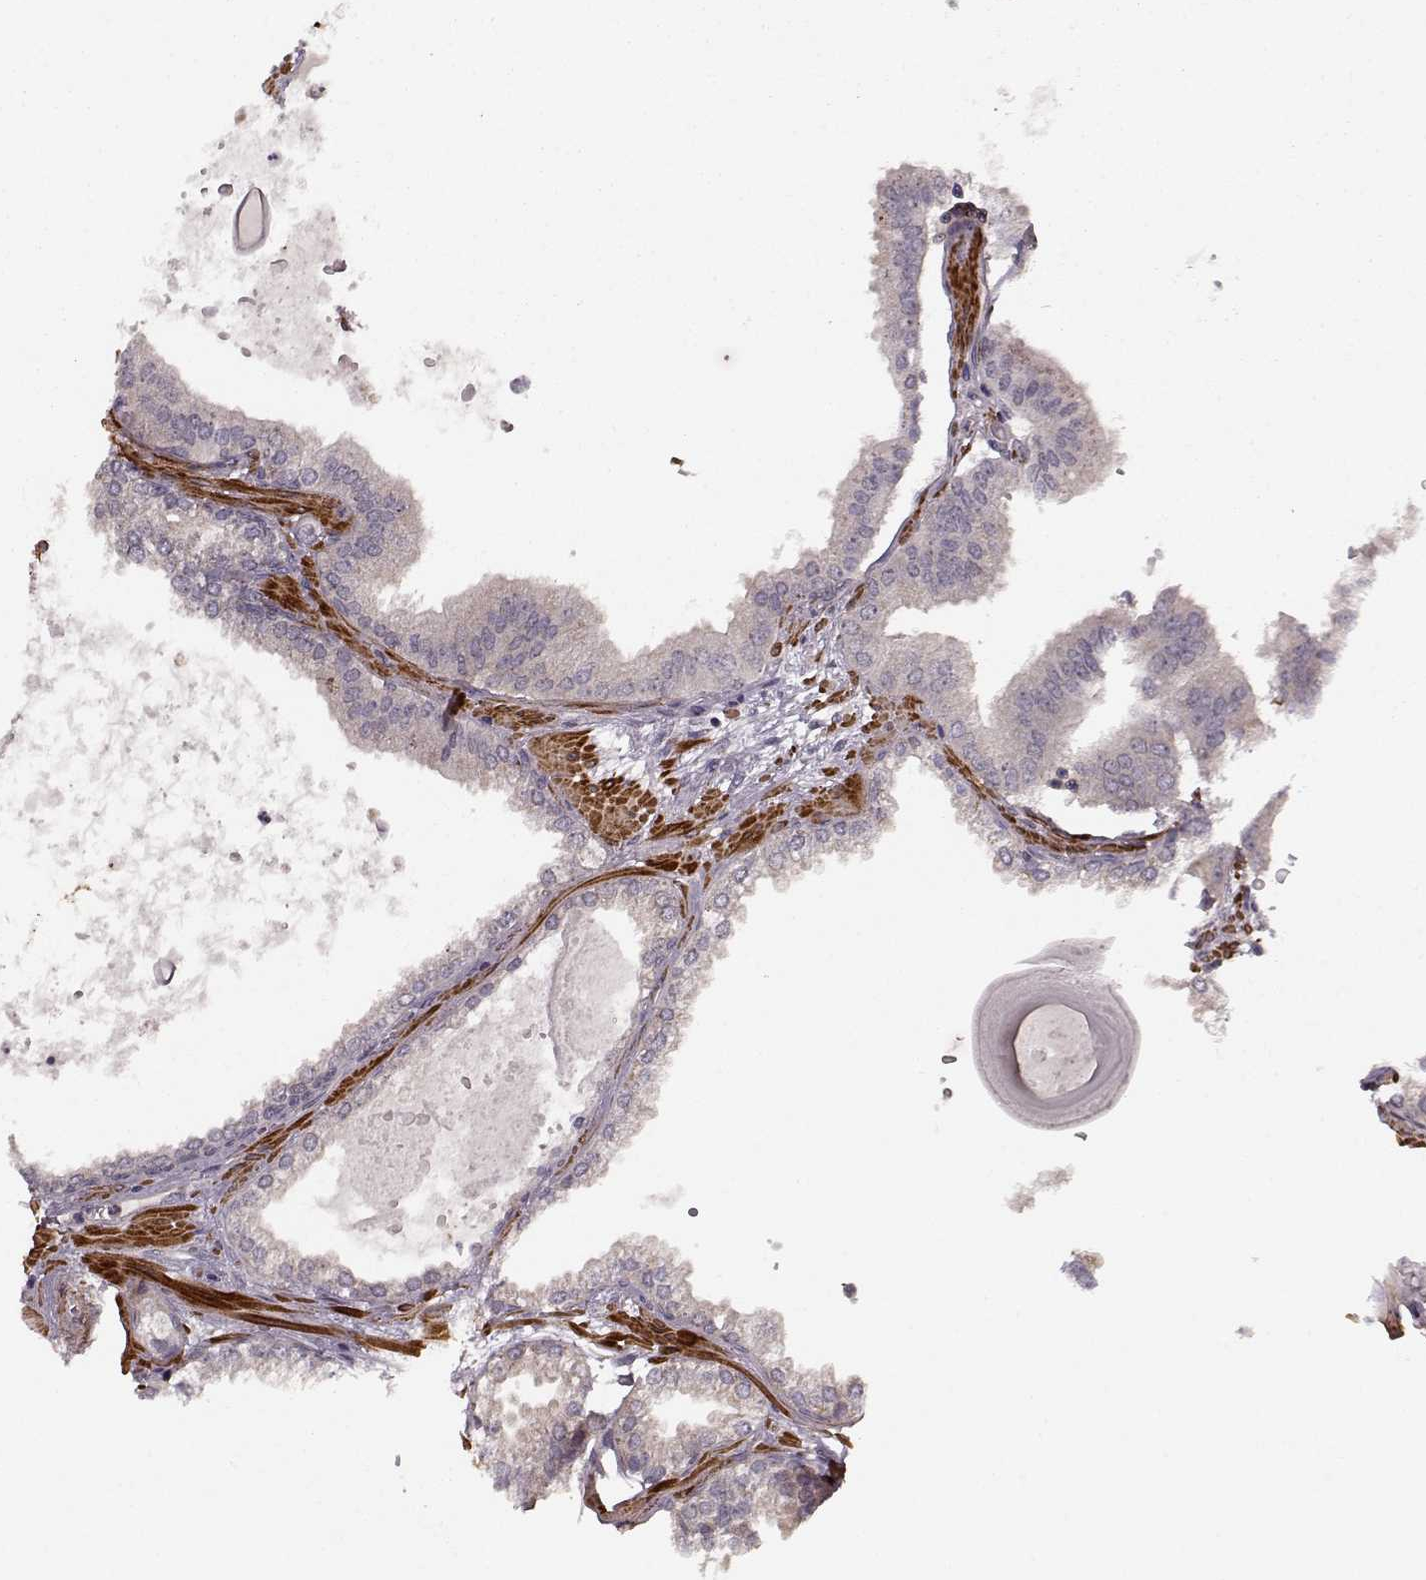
{"staining": {"intensity": "weak", "quantity": ">75%", "location": "cytoplasmic/membranous"}, "tissue": "prostate cancer", "cell_type": "Tumor cells", "image_type": "cancer", "snomed": [{"axis": "morphology", "description": "Normal tissue, NOS"}, {"axis": "morphology", "description": "Adenocarcinoma, High grade"}, {"axis": "topography", "description": "Prostate"}], "caption": "About >75% of tumor cells in human prostate cancer display weak cytoplasmic/membranous protein expression as visualized by brown immunohistochemical staining.", "gene": "SLAIN2", "patient": {"sex": "male", "age": 83}}